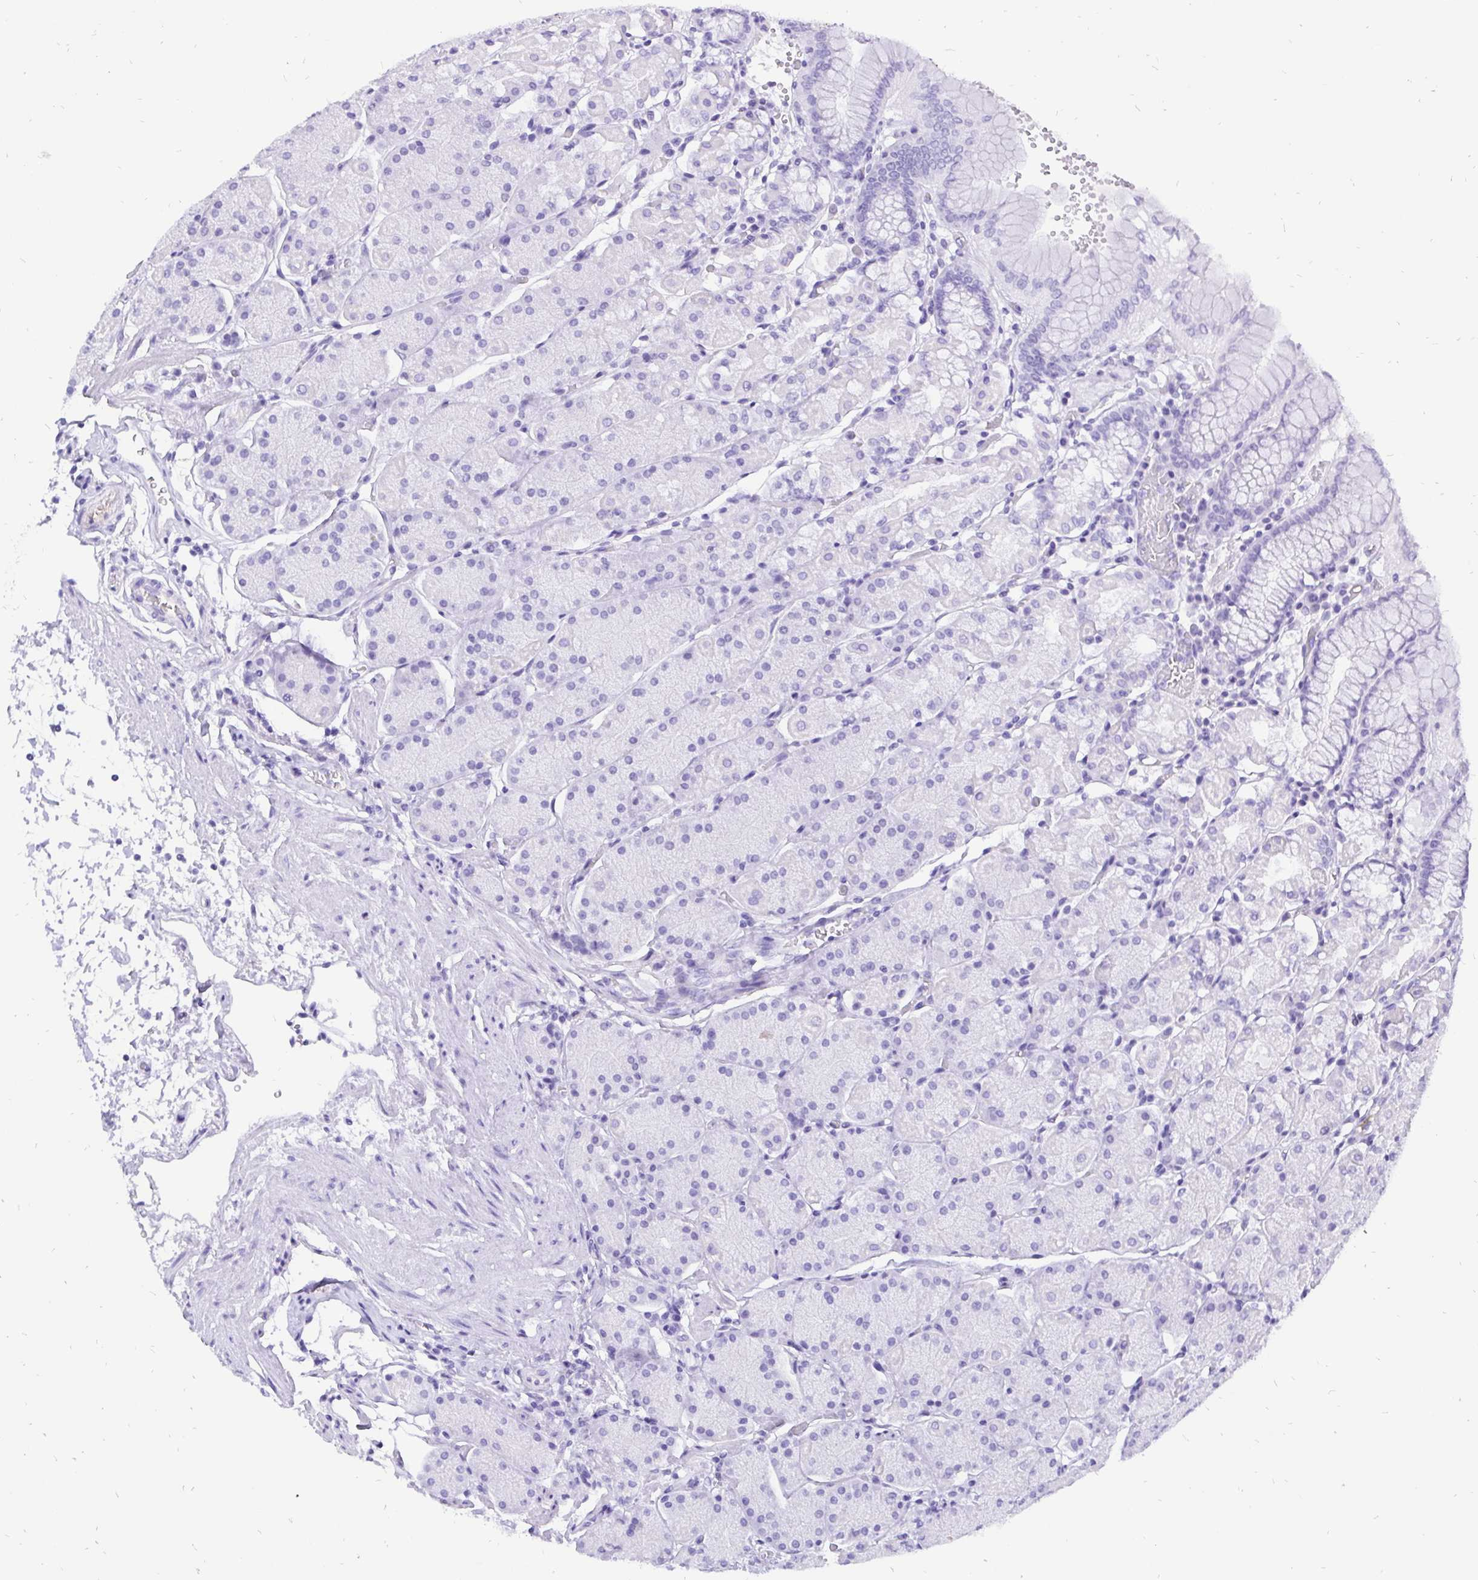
{"staining": {"intensity": "negative", "quantity": "none", "location": "none"}, "tissue": "stomach", "cell_type": "Glandular cells", "image_type": "normal", "snomed": [{"axis": "morphology", "description": "Normal tissue, NOS"}, {"axis": "topography", "description": "Stomach, upper"}, {"axis": "topography", "description": "Stomach"}], "caption": "This is a micrograph of immunohistochemistry staining of unremarkable stomach, which shows no expression in glandular cells. (DAB immunohistochemistry, high magnification).", "gene": "KRT13", "patient": {"sex": "male", "age": 76}}